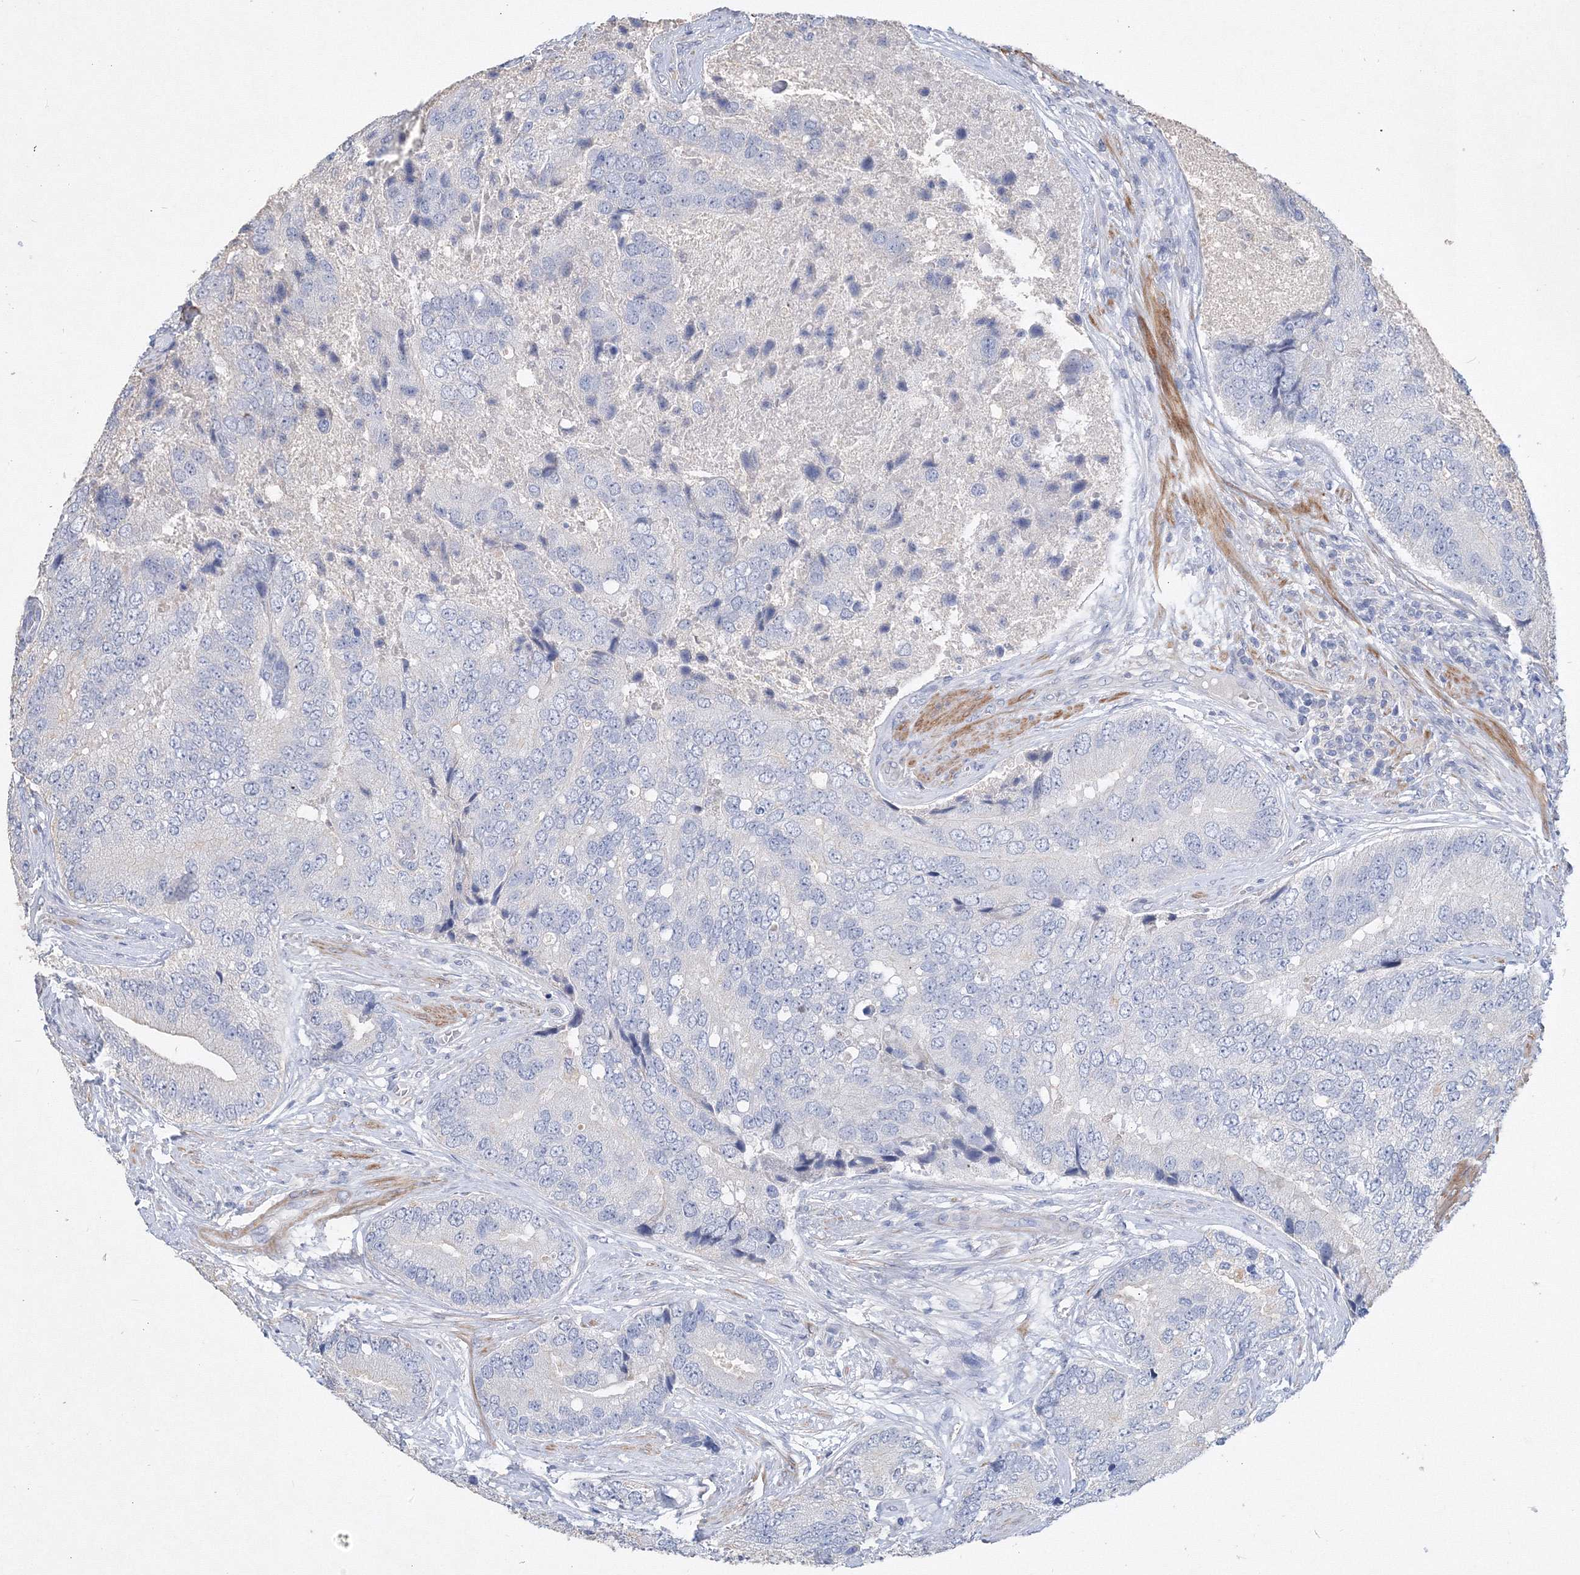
{"staining": {"intensity": "negative", "quantity": "none", "location": "none"}, "tissue": "prostate cancer", "cell_type": "Tumor cells", "image_type": "cancer", "snomed": [{"axis": "morphology", "description": "Adenocarcinoma, High grade"}, {"axis": "topography", "description": "Prostate"}], "caption": "DAB (3,3'-diaminobenzidine) immunohistochemical staining of prostate cancer (high-grade adenocarcinoma) displays no significant positivity in tumor cells.", "gene": "OSBPL6", "patient": {"sex": "male", "age": 70}}